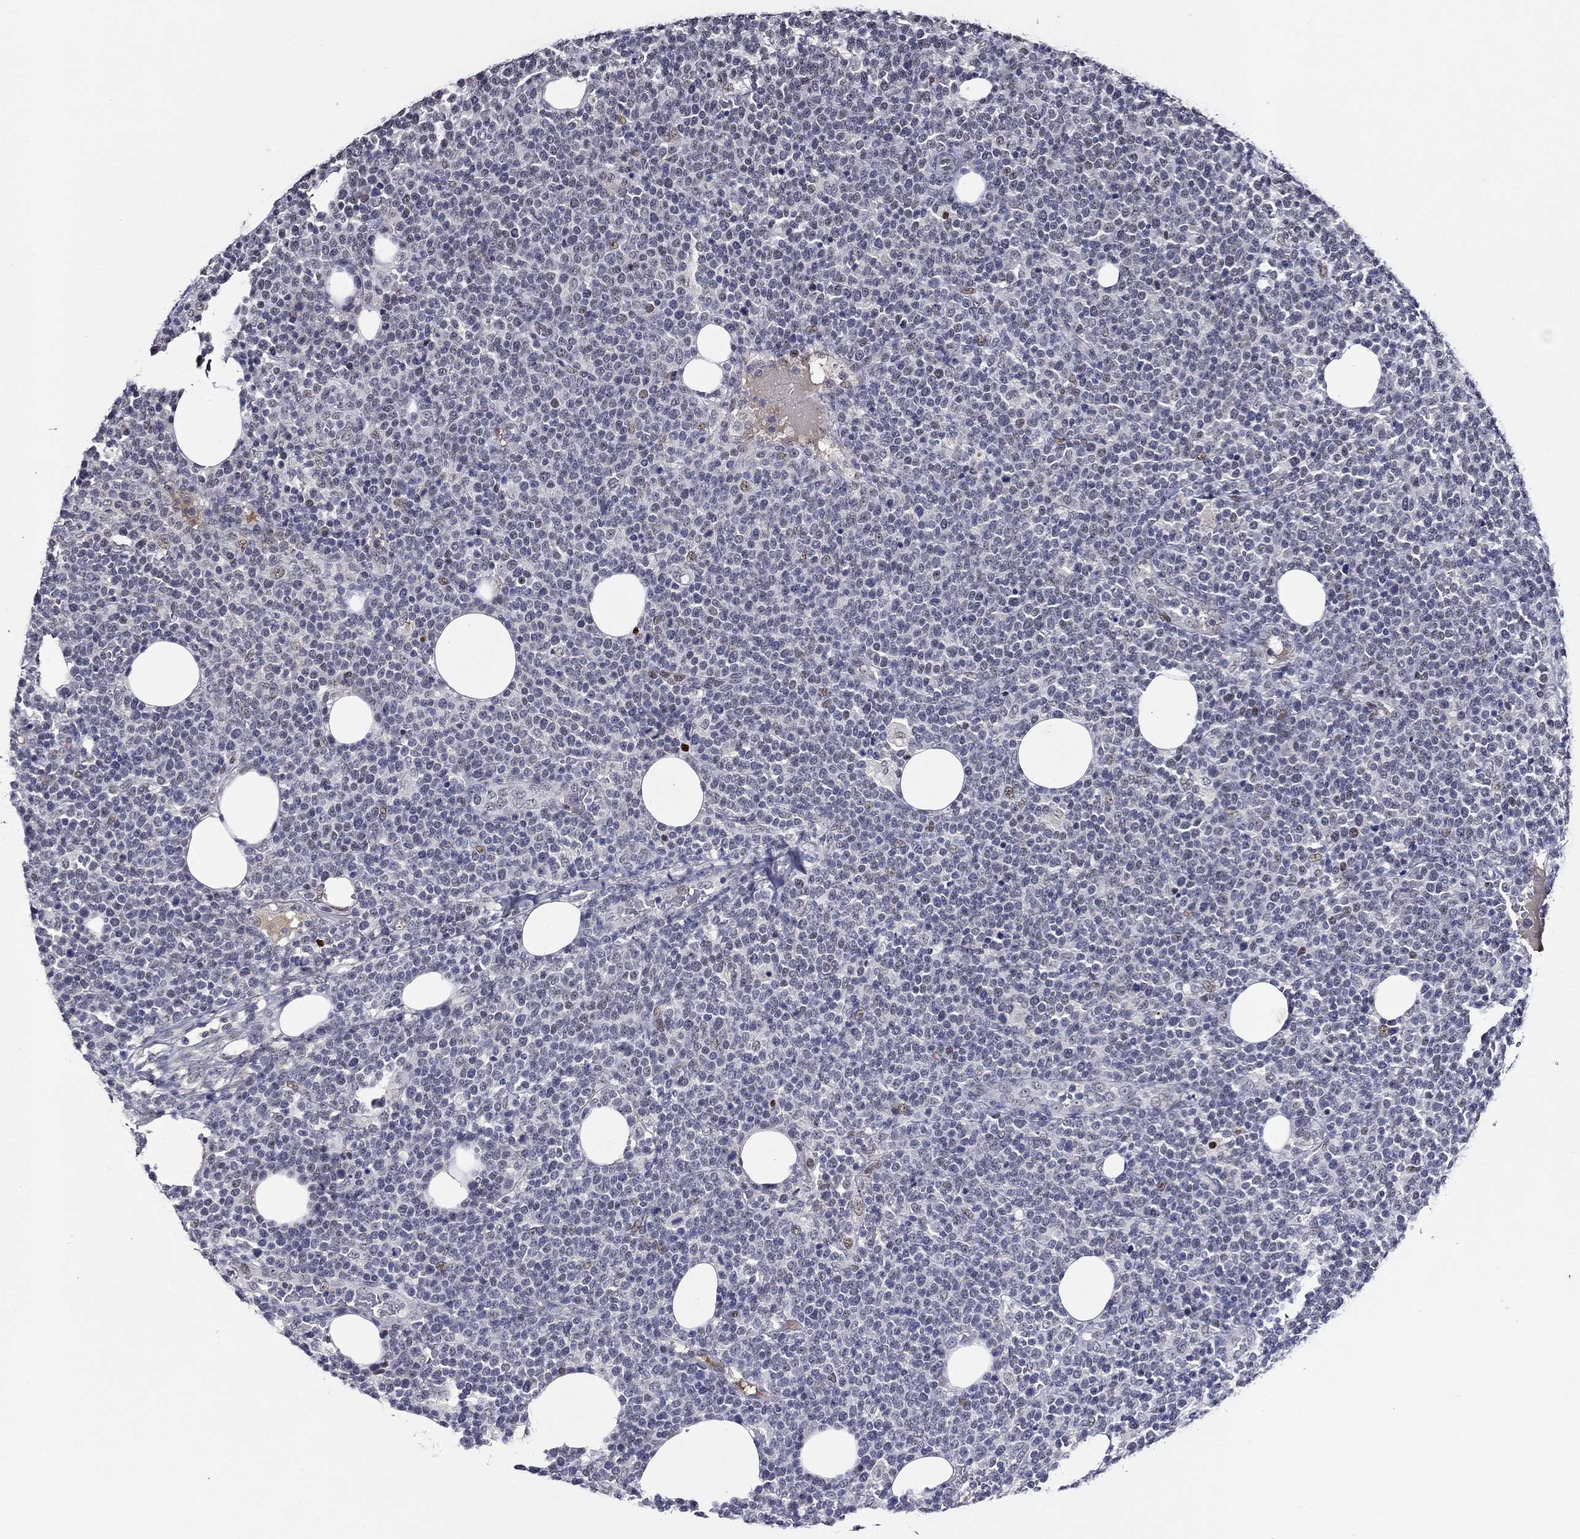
{"staining": {"intensity": "negative", "quantity": "none", "location": "none"}, "tissue": "lymphoma", "cell_type": "Tumor cells", "image_type": "cancer", "snomed": [{"axis": "morphology", "description": "Malignant lymphoma, non-Hodgkin's type, High grade"}, {"axis": "topography", "description": "Lymph node"}], "caption": "High-grade malignant lymphoma, non-Hodgkin's type stained for a protein using IHC demonstrates no positivity tumor cells.", "gene": "GATA2", "patient": {"sex": "male", "age": 61}}